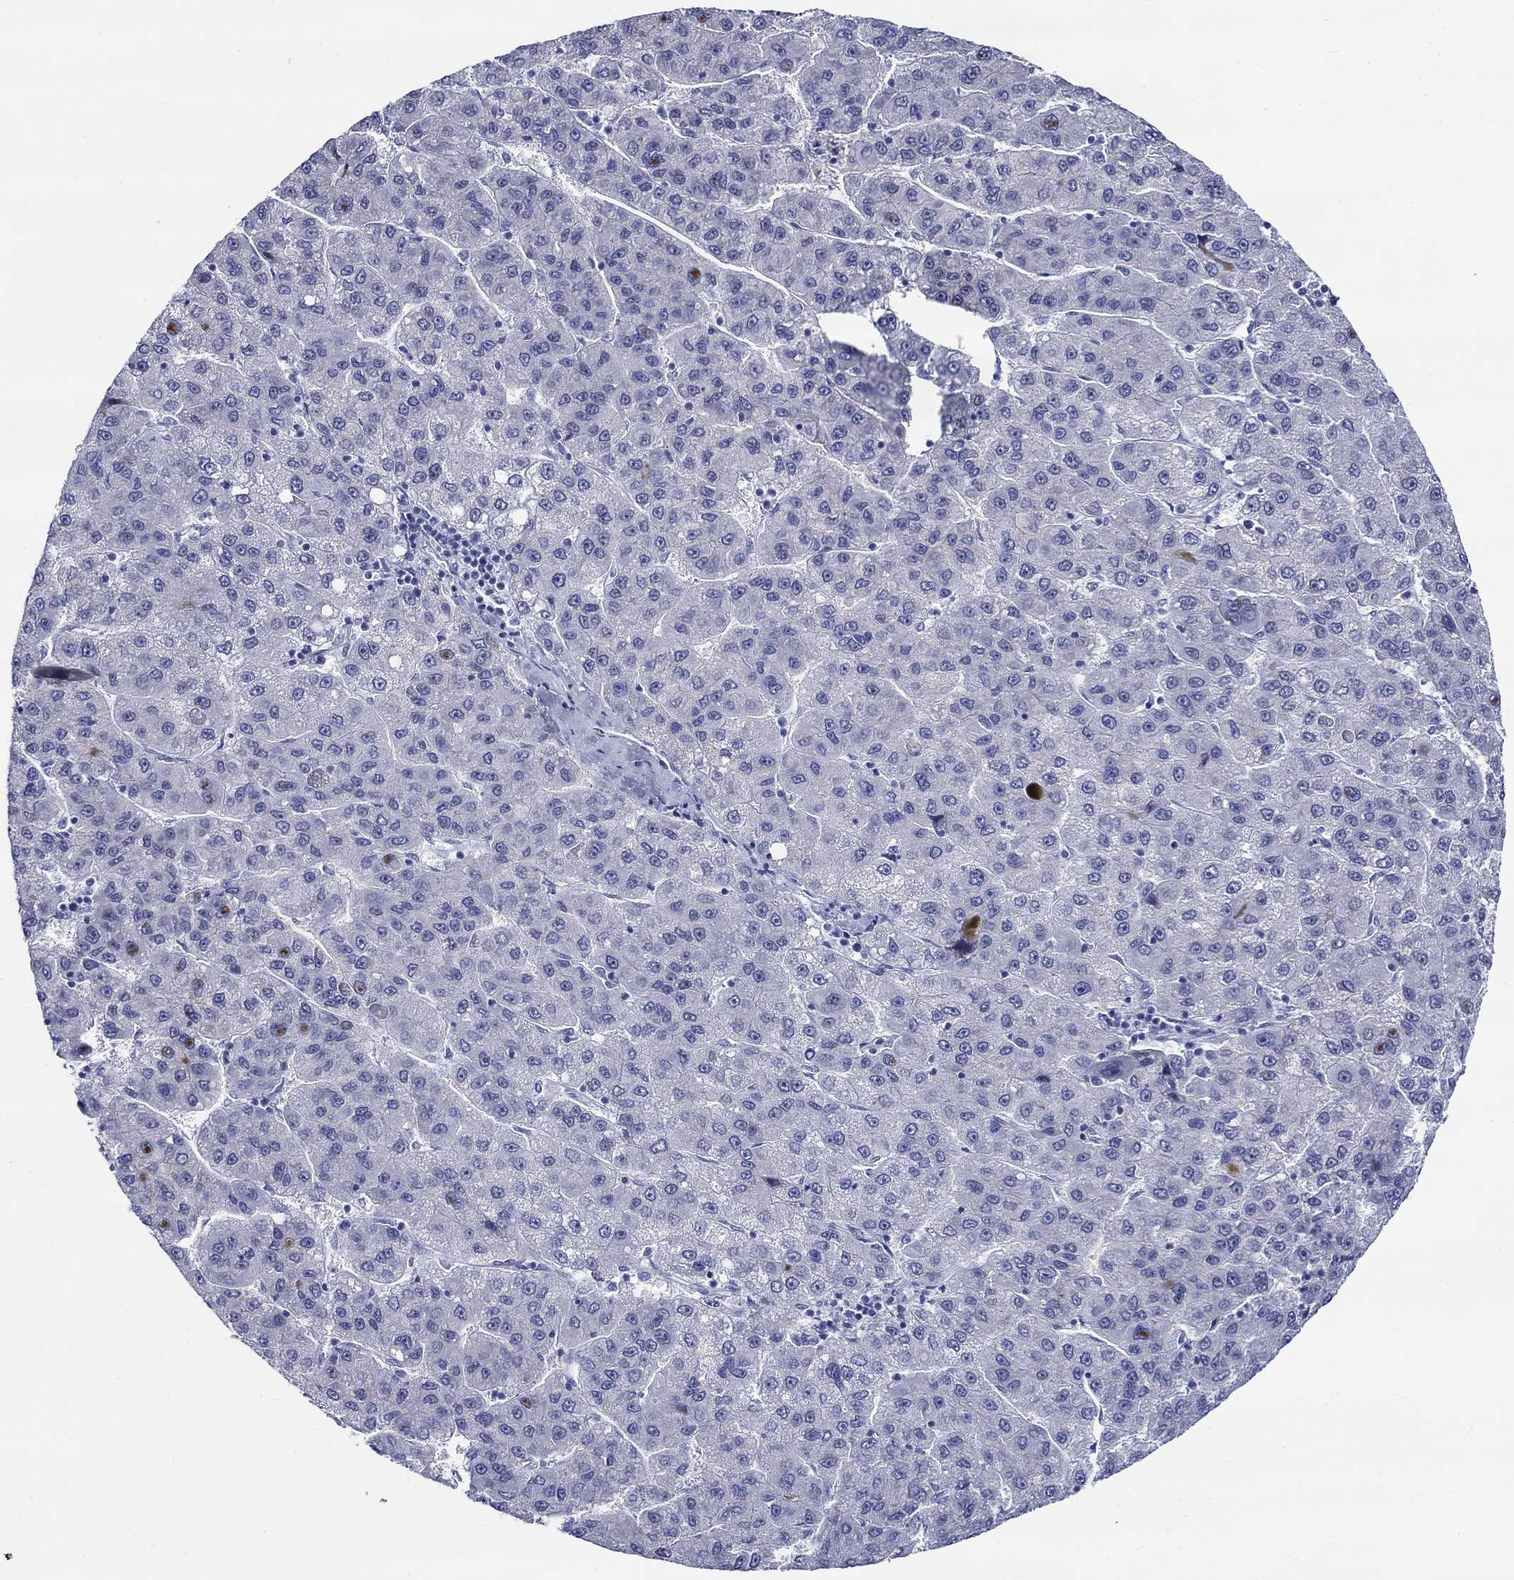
{"staining": {"intensity": "negative", "quantity": "none", "location": "none"}, "tissue": "liver cancer", "cell_type": "Tumor cells", "image_type": "cancer", "snomed": [{"axis": "morphology", "description": "Carcinoma, Hepatocellular, NOS"}, {"axis": "topography", "description": "Liver"}], "caption": "An image of liver hepatocellular carcinoma stained for a protein demonstrates no brown staining in tumor cells.", "gene": "CRYGS", "patient": {"sex": "female", "age": 82}}